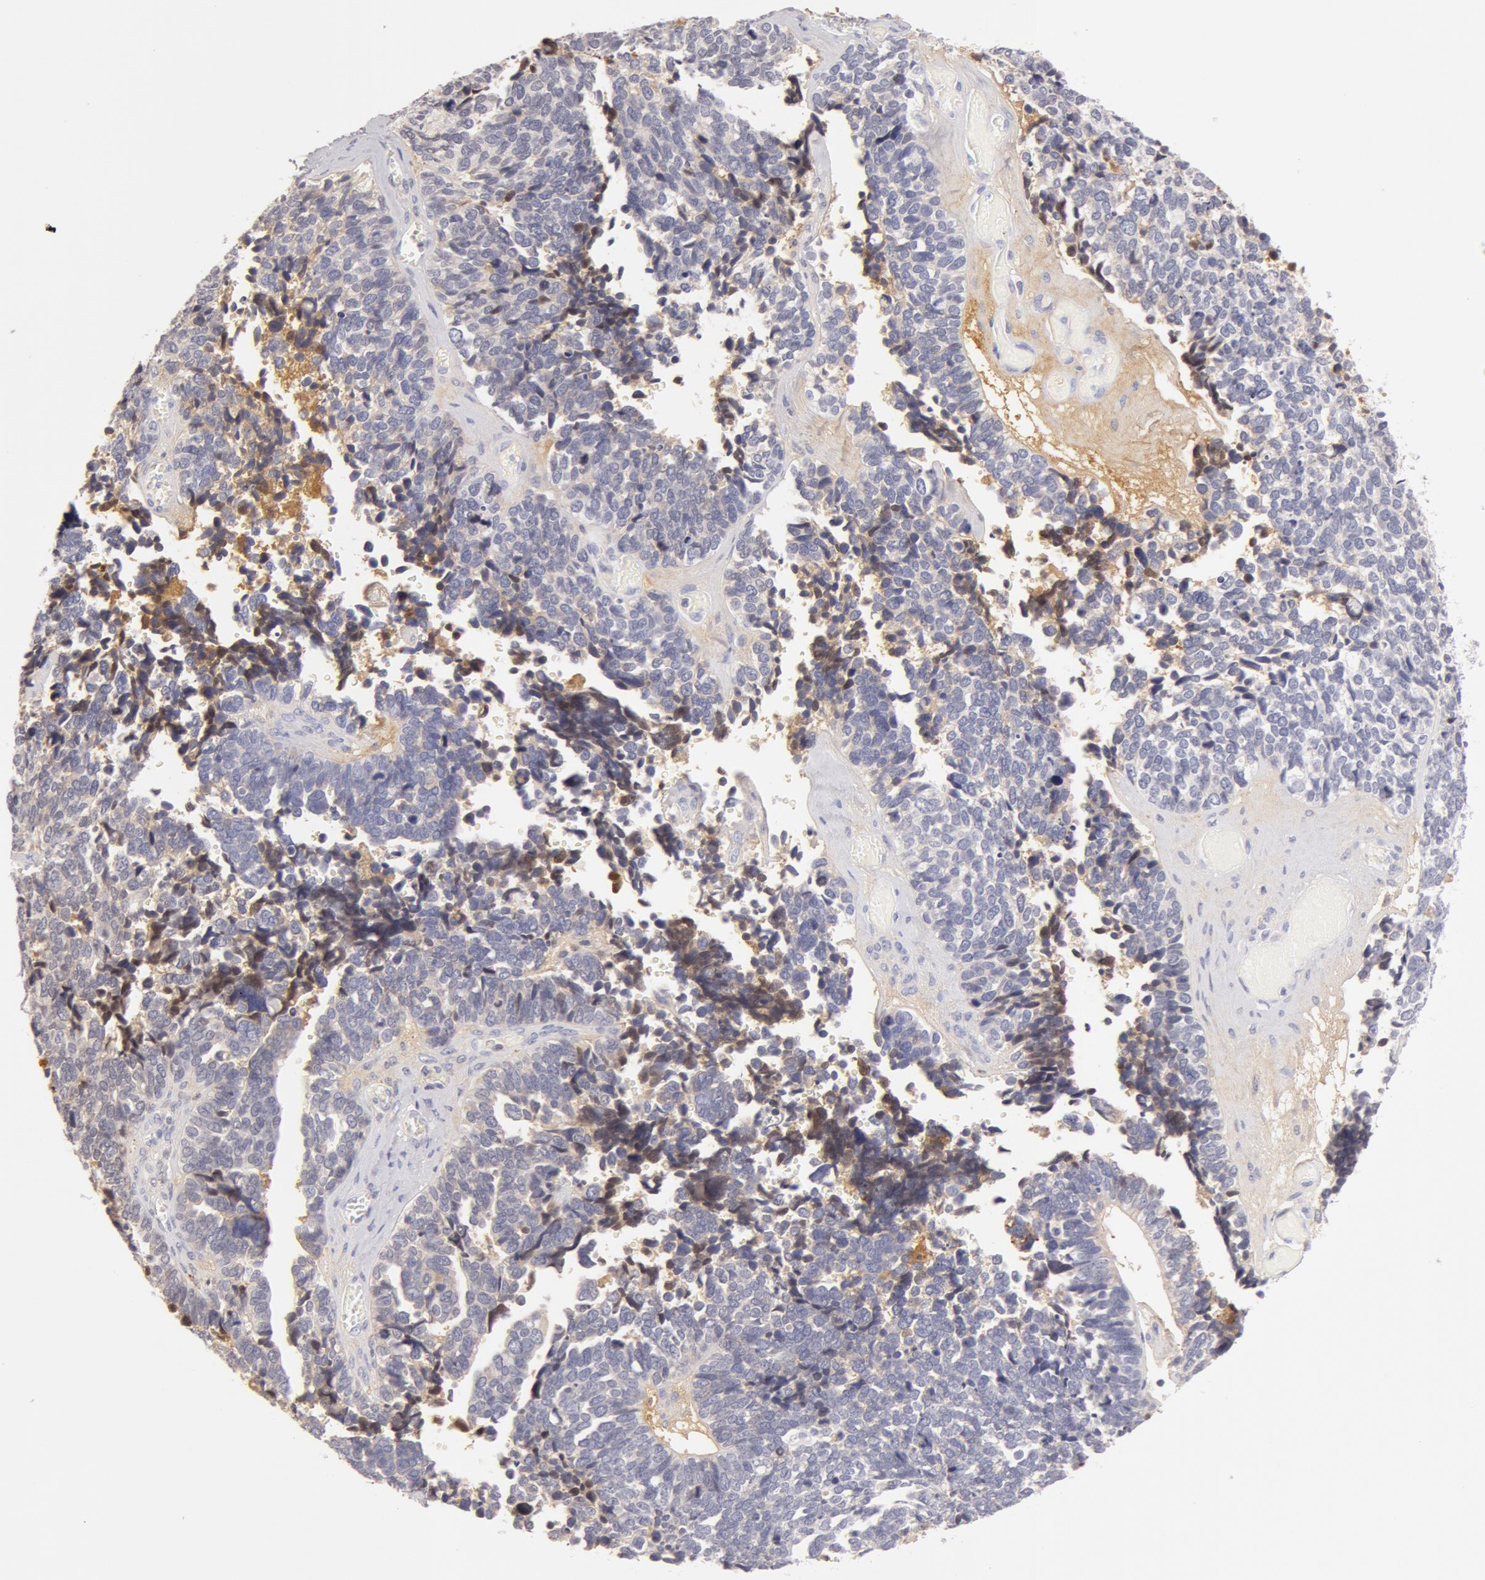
{"staining": {"intensity": "negative", "quantity": "none", "location": "none"}, "tissue": "ovarian cancer", "cell_type": "Tumor cells", "image_type": "cancer", "snomed": [{"axis": "morphology", "description": "Cystadenocarcinoma, serous, NOS"}, {"axis": "topography", "description": "Ovary"}], "caption": "The immunohistochemistry (IHC) photomicrograph has no significant expression in tumor cells of ovarian serous cystadenocarcinoma tissue.", "gene": "AHSG", "patient": {"sex": "female", "age": 77}}